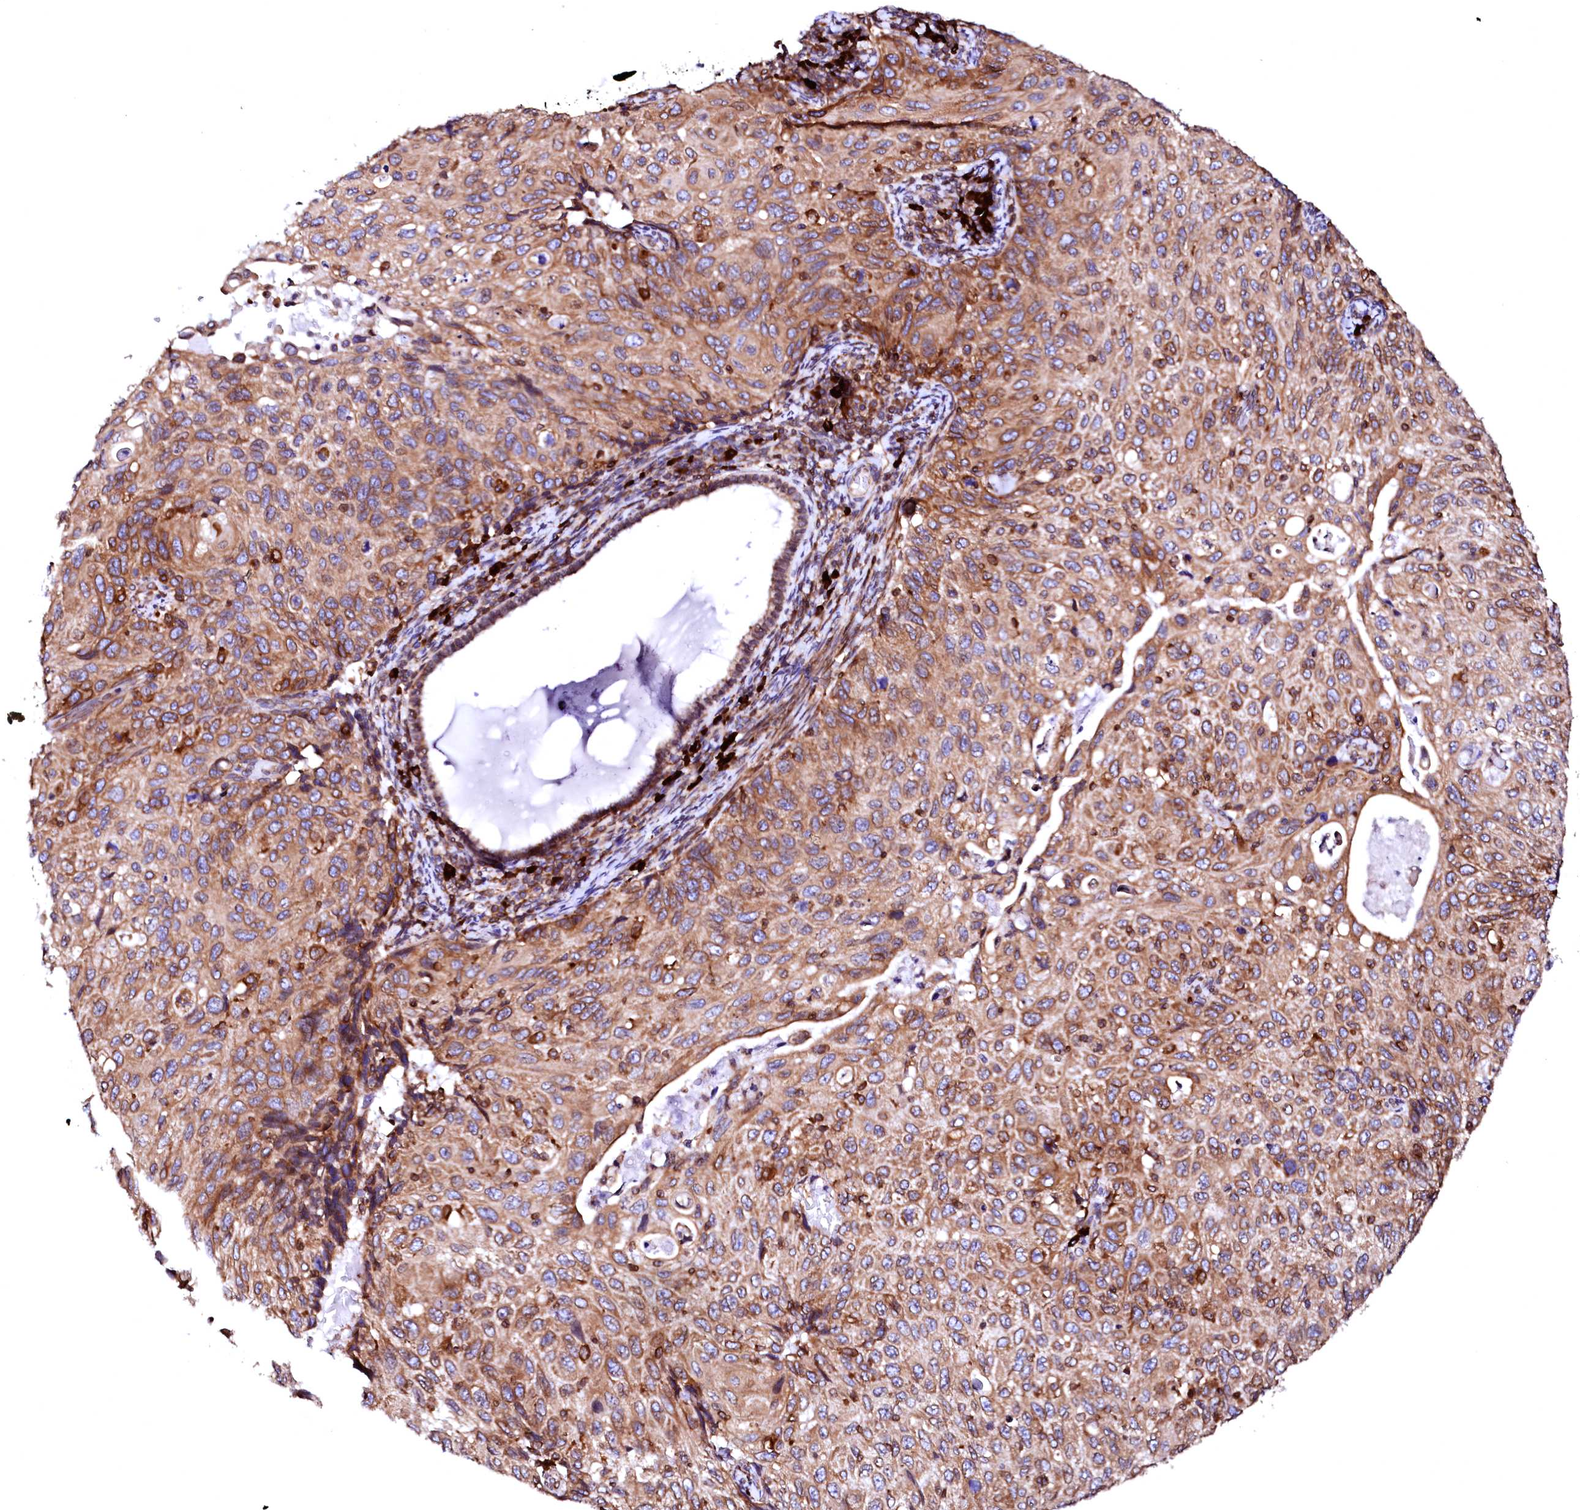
{"staining": {"intensity": "moderate", "quantity": ">75%", "location": "cytoplasmic/membranous"}, "tissue": "cervical cancer", "cell_type": "Tumor cells", "image_type": "cancer", "snomed": [{"axis": "morphology", "description": "Squamous cell carcinoma, NOS"}, {"axis": "topography", "description": "Cervix"}], "caption": "Immunohistochemical staining of human cervical cancer (squamous cell carcinoma) reveals moderate cytoplasmic/membranous protein positivity in approximately >75% of tumor cells.", "gene": "DERL1", "patient": {"sex": "female", "age": 70}}